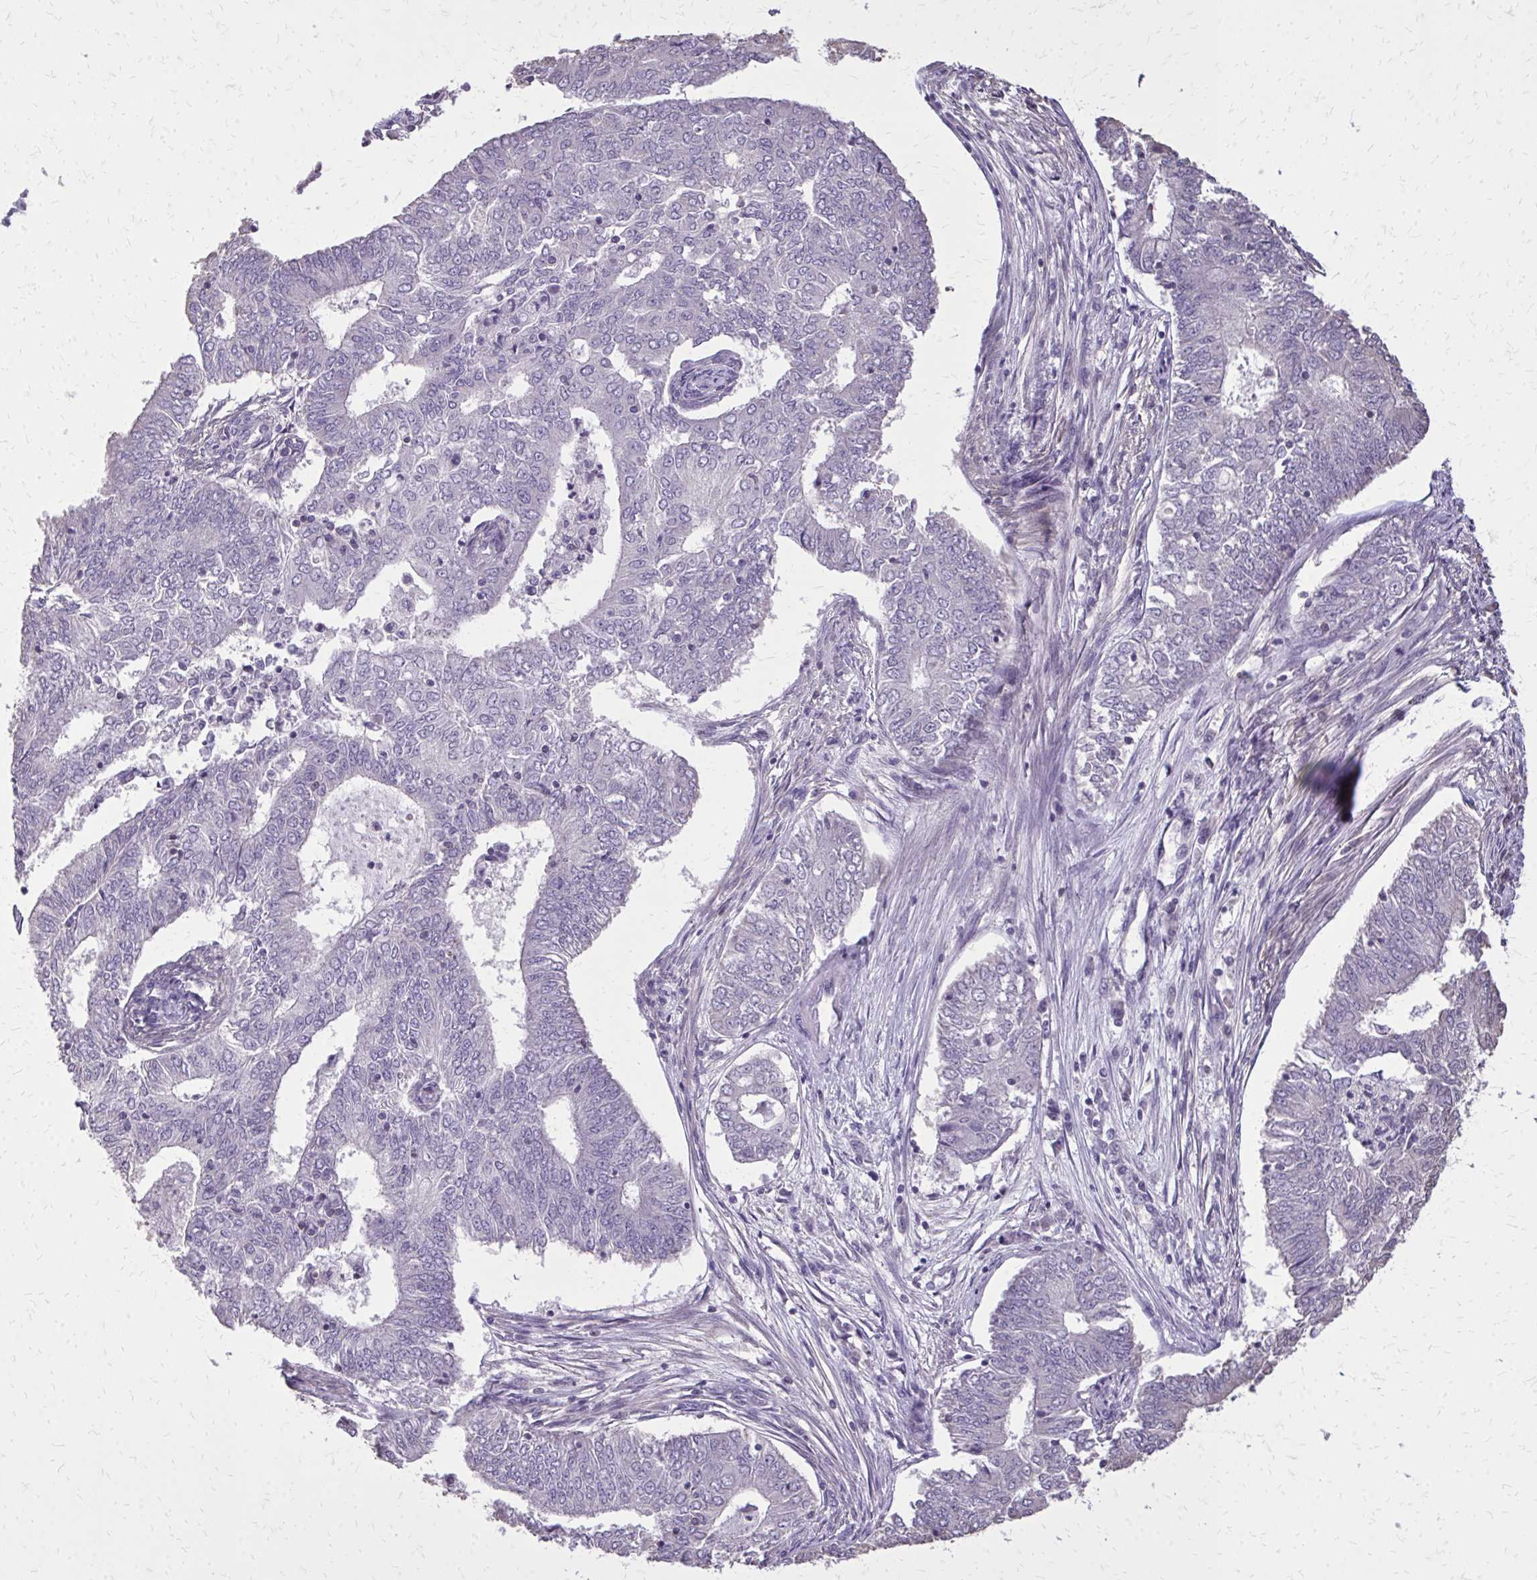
{"staining": {"intensity": "negative", "quantity": "none", "location": "none"}, "tissue": "endometrial cancer", "cell_type": "Tumor cells", "image_type": "cancer", "snomed": [{"axis": "morphology", "description": "Adenocarcinoma, NOS"}, {"axis": "topography", "description": "Endometrium"}], "caption": "IHC micrograph of endometrial cancer (adenocarcinoma) stained for a protein (brown), which demonstrates no positivity in tumor cells.", "gene": "AKAP5", "patient": {"sex": "female", "age": 62}}